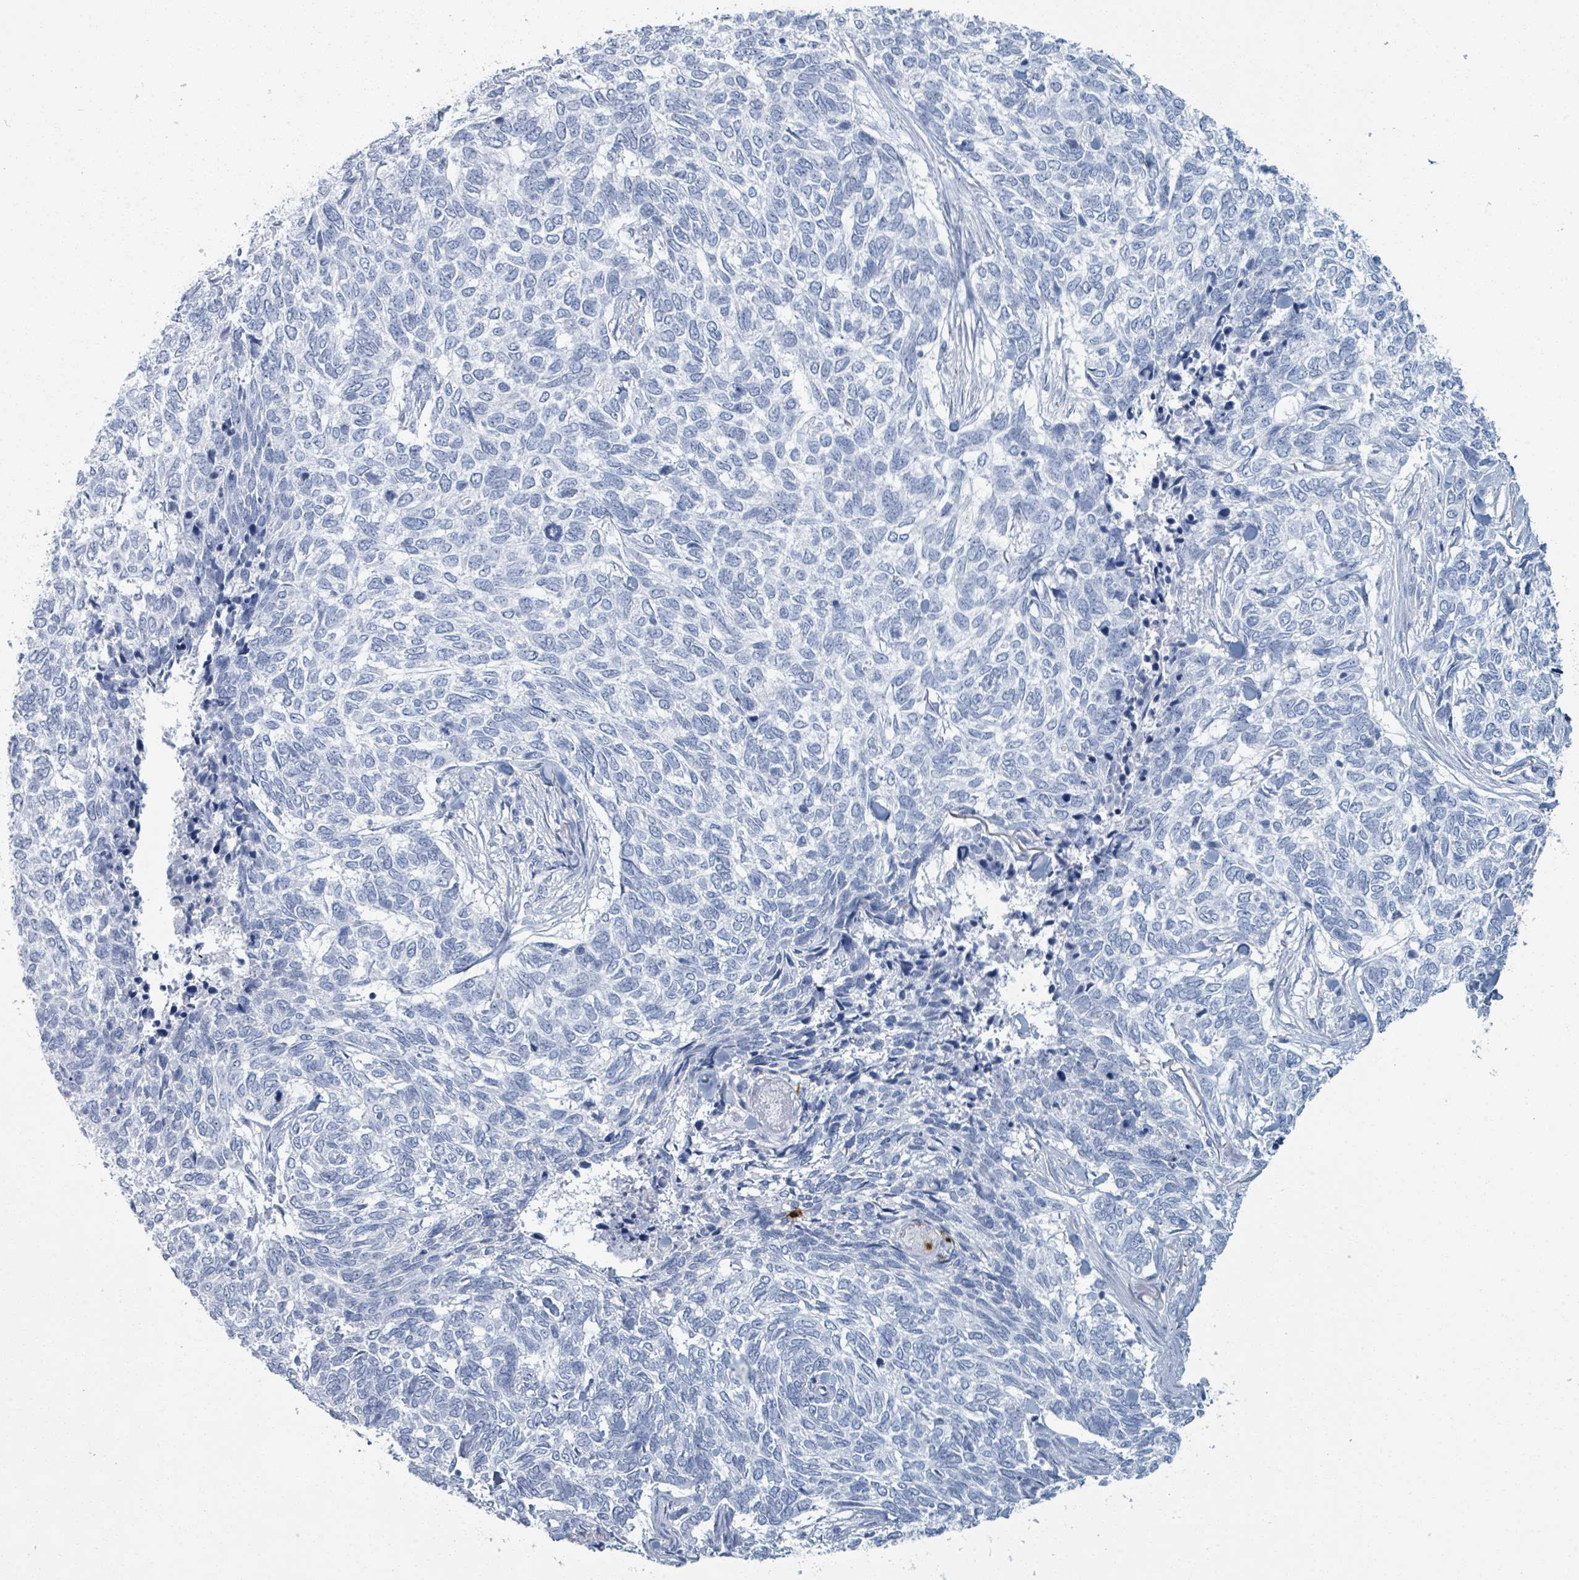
{"staining": {"intensity": "negative", "quantity": "none", "location": "none"}, "tissue": "skin cancer", "cell_type": "Tumor cells", "image_type": "cancer", "snomed": [{"axis": "morphology", "description": "Basal cell carcinoma"}, {"axis": "topography", "description": "Skin"}], "caption": "Protein analysis of skin cancer (basal cell carcinoma) reveals no significant expression in tumor cells. Brightfield microscopy of immunohistochemistry (IHC) stained with DAB (brown) and hematoxylin (blue), captured at high magnification.", "gene": "DEFA4", "patient": {"sex": "female", "age": 65}}